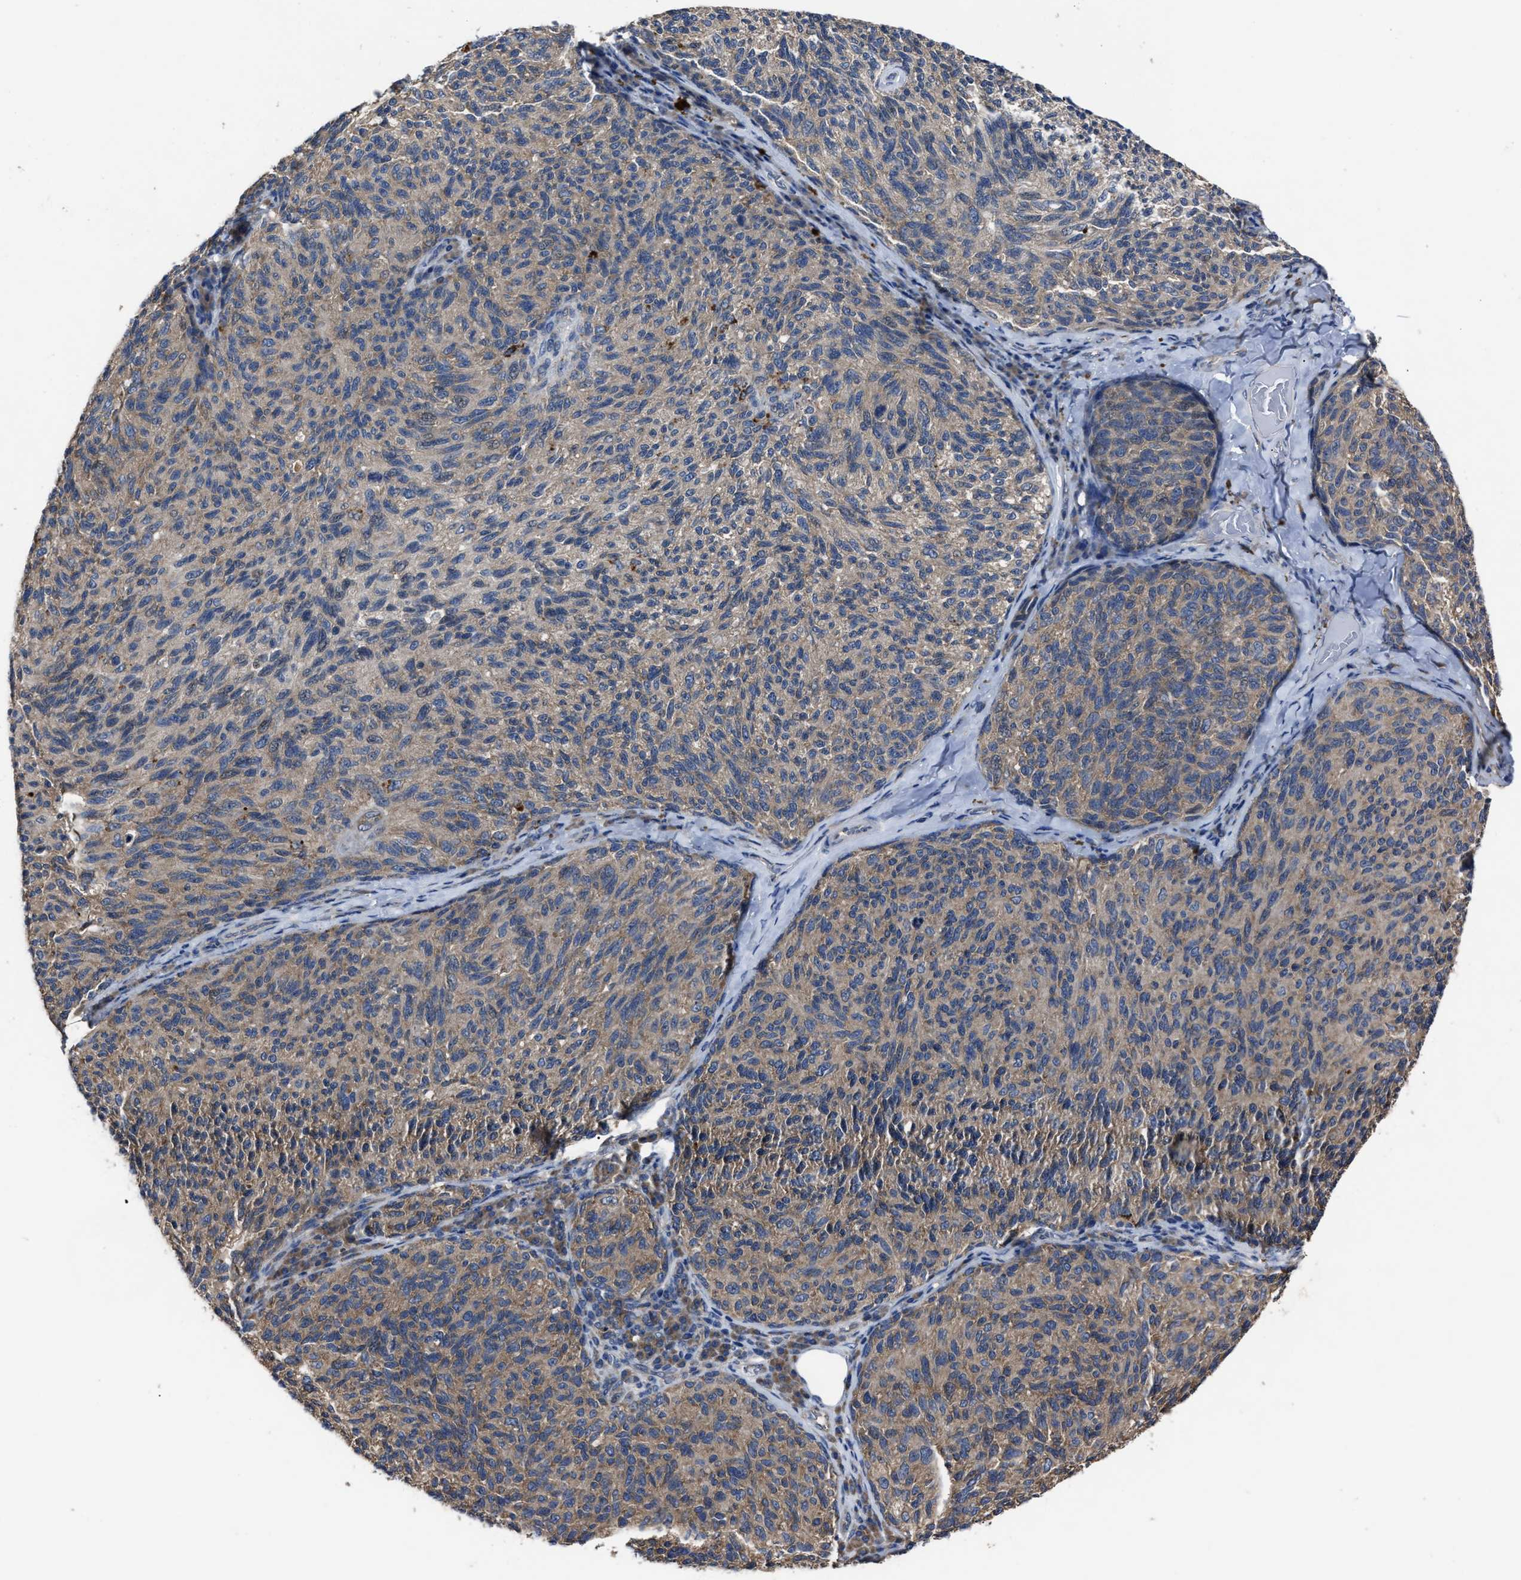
{"staining": {"intensity": "moderate", "quantity": "25%-75%", "location": "cytoplasmic/membranous"}, "tissue": "melanoma", "cell_type": "Tumor cells", "image_type": "cancer", "snomed": [{"axis": "morphology", "description": "Malignant melanoma, NOS"}, {"axis": "topography", "description": "Skin"}], "caption": "Malignant melanoma stained with a protein marker displays moderate staining in tumor cells.", "gene": "UPF1", "patient": {"sex": "female", "age": 73}}